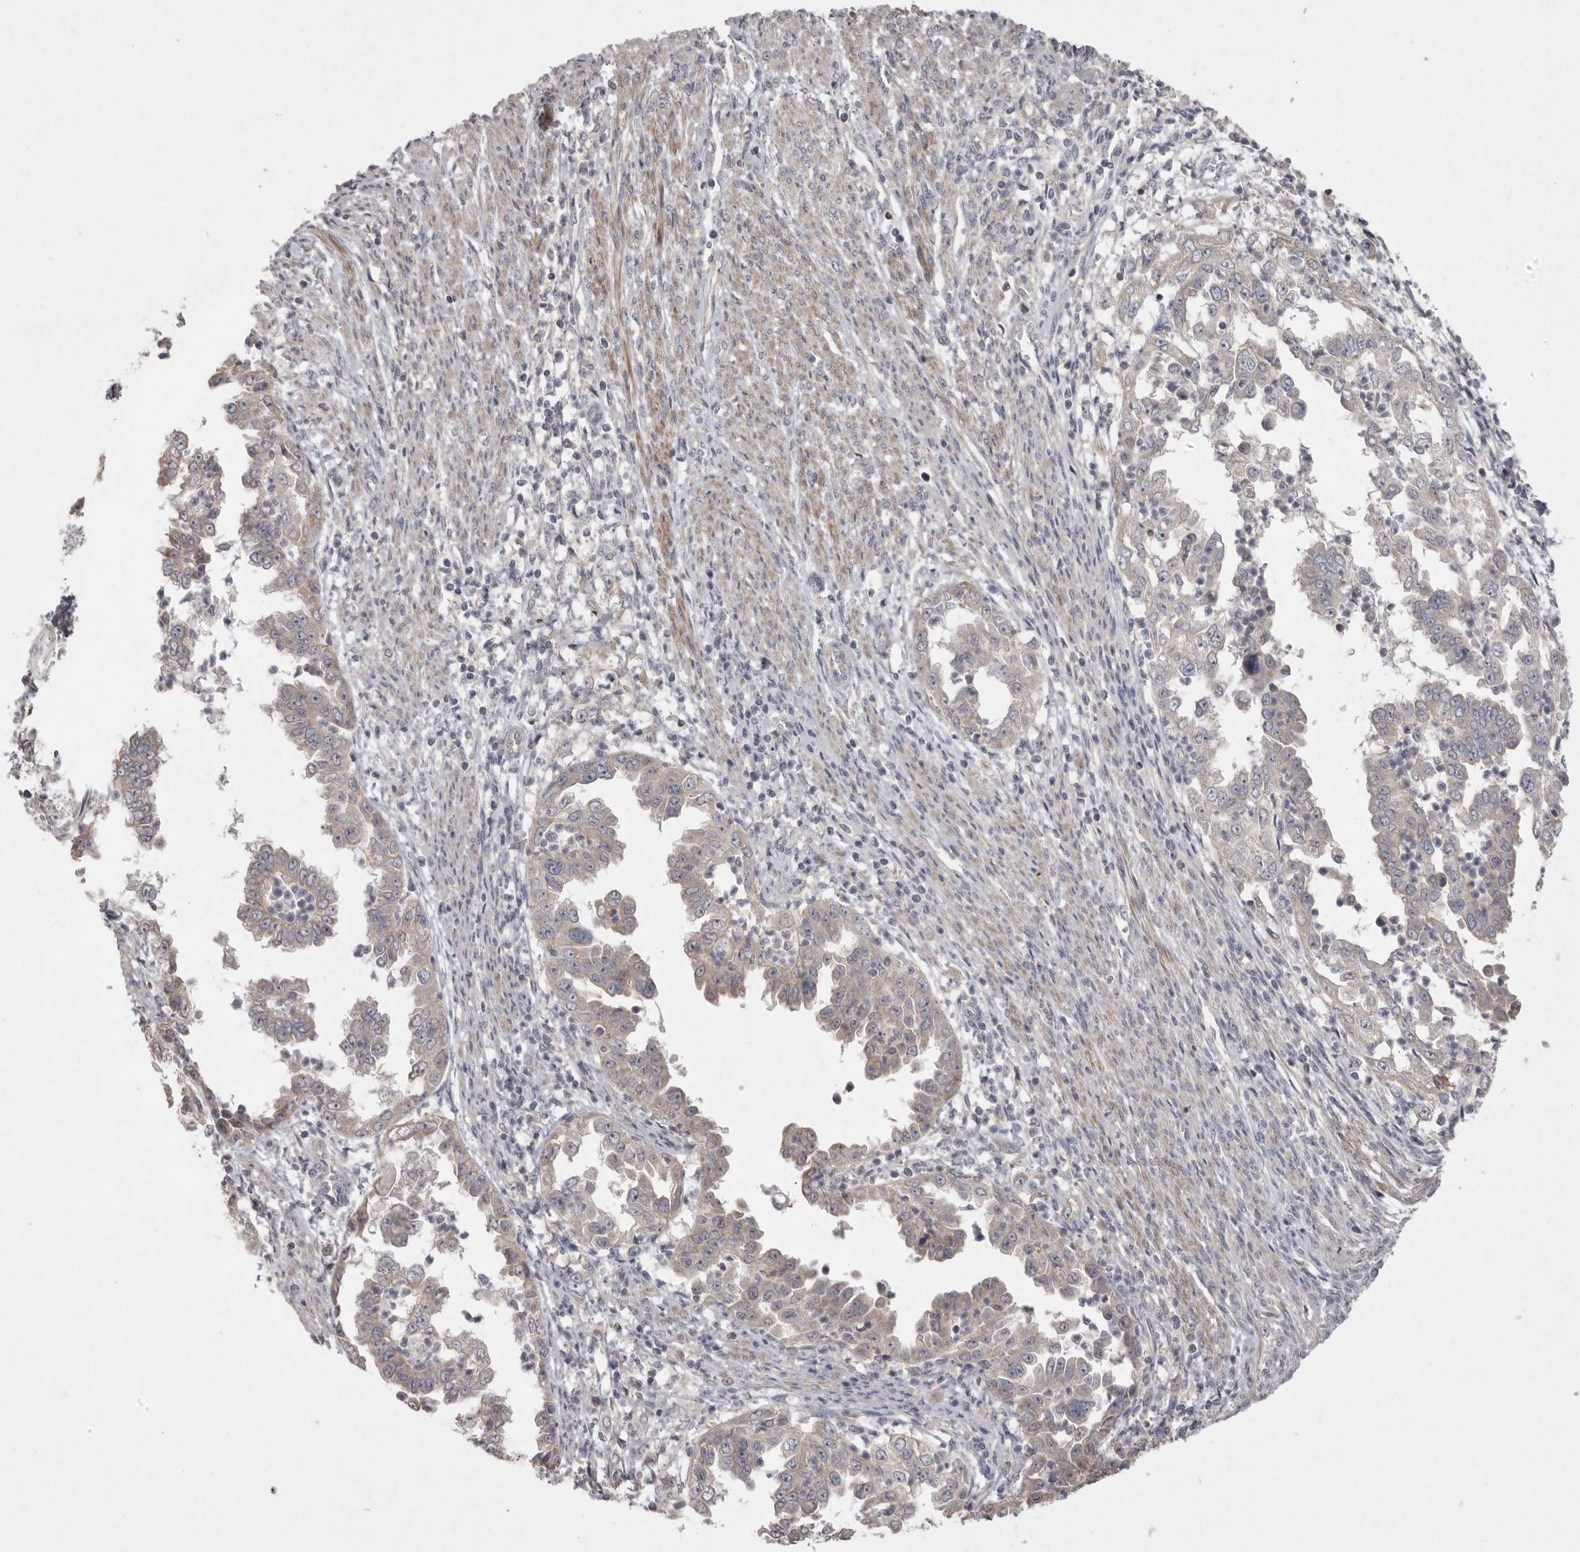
{"staining": {"intensity": "weak", "quantity": "25%-75%", "location": "cytoplasmic/membranous"}, "tissue": "endometrial cancer", "cell_type": "Tumor cells", "image_type": "cancer", "snomed": [{"axis": "morphology", "description": "Adenocarcinoma, NOS"}, {"axis": "topography", "description": "Endometrium"}], "caption": "IHC of adenocarcinoma (endometrial) demonstrates low levels of weak cytoplasmic/membranous staining in approximately 25%-75% of tumor cells. The protein of interest is stained brown, and the nuclei are stained in blue (DAB IHC with brightfield microscopy, high magnification).", "gene": "VANGL2", "patient": {"sex": "female", "age": 85}}